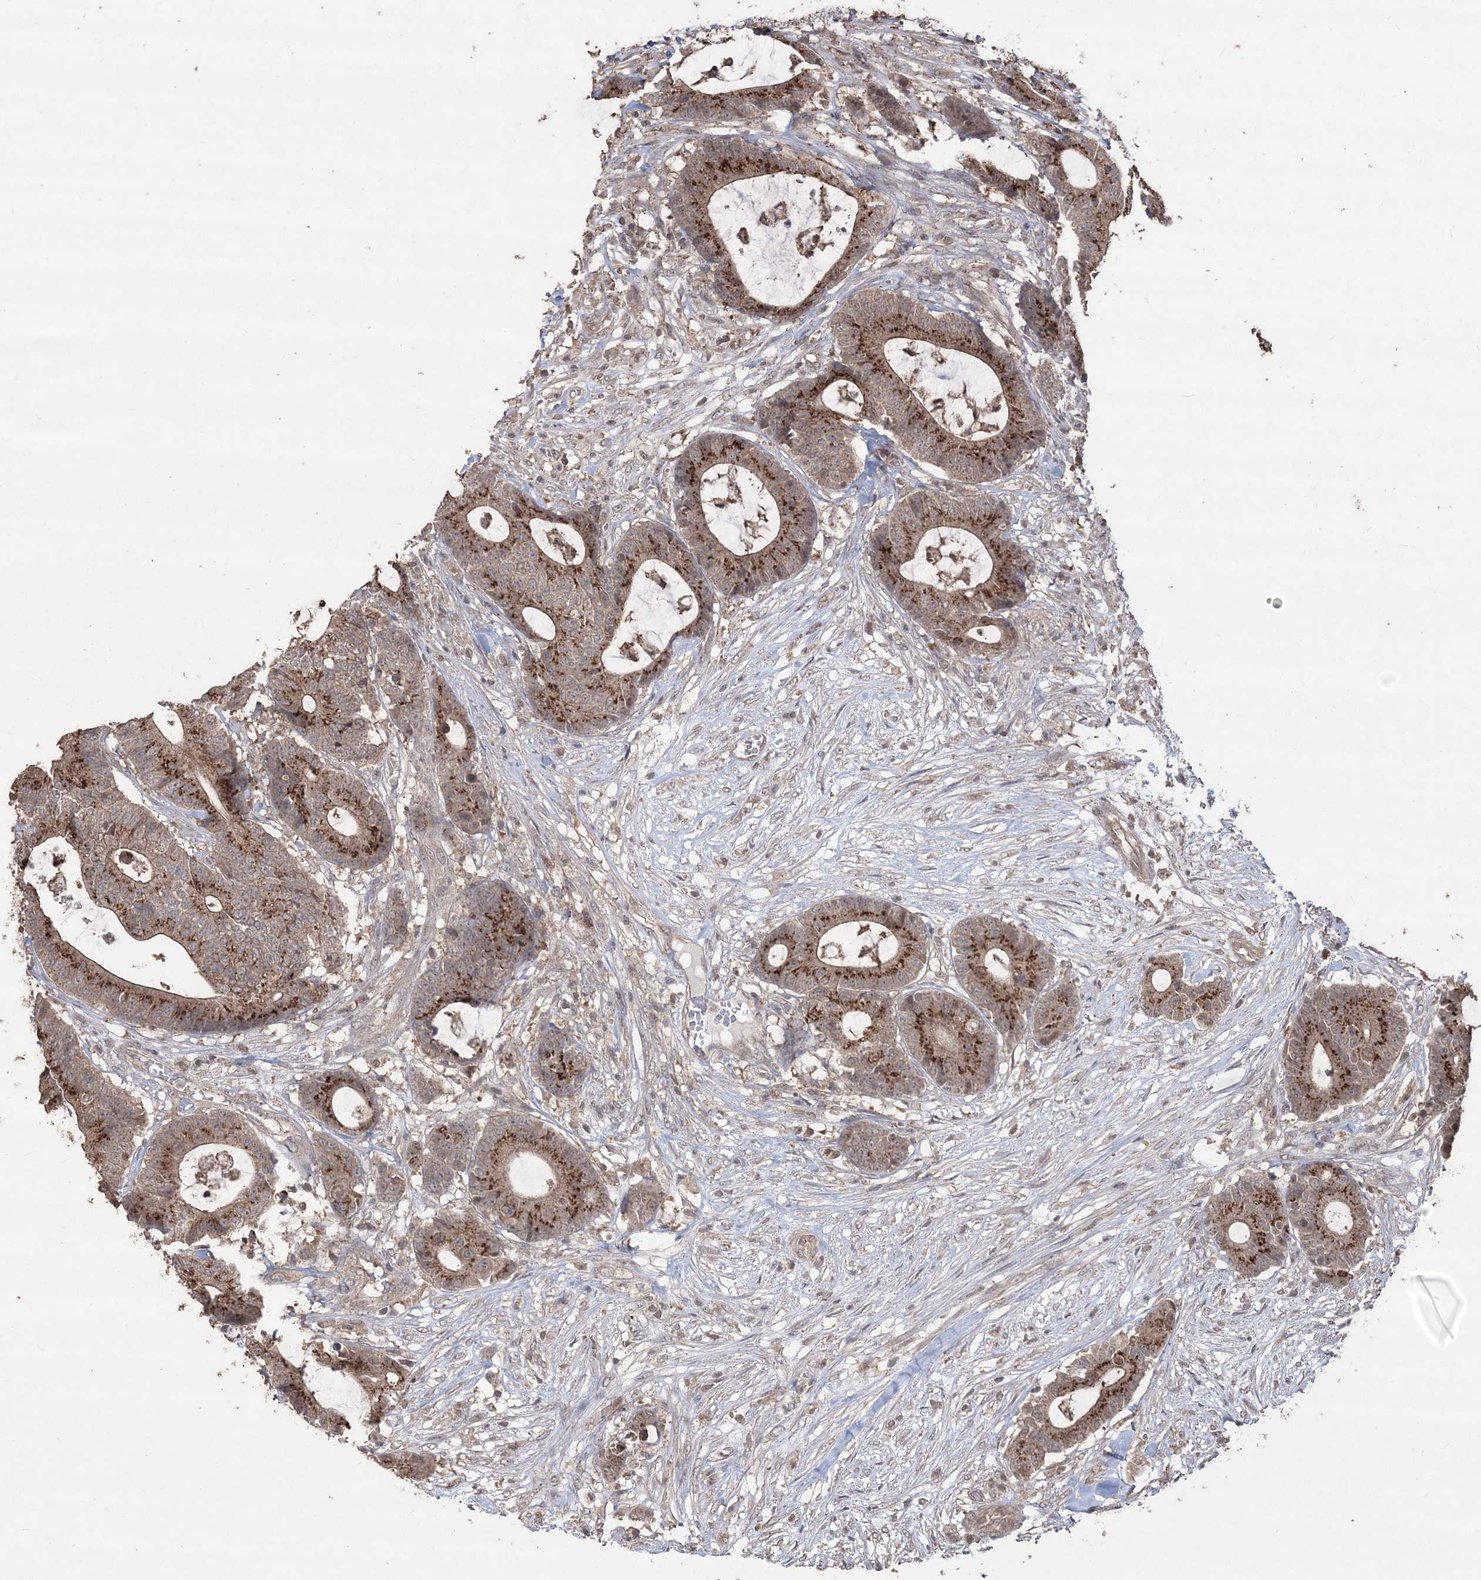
{"staining": {"intensity": "strong", "quantity": "25%-75%", "location": "cytoplasmic/membranous"}, "tissue": "colorectal cancer", "cell_type": "Tumor cells", "image_type": "cancer", "snomed": [{"axis": "morphology", "description": "Adenocarcinoma, NOS"}, {"axis": "topography", "description": "Colon"}], "caption": "Immunohistochemistry (IHC) photomicrograph of adenocarcinoma (colorectal) stained for a protein (brown), which demonstrates high levels of strong cytoplasmic/membranous positivity in approximately 25%-75% of tumor cells.", "gene": "EHHADH", "patient": {"sex": "female", "age": 84}}